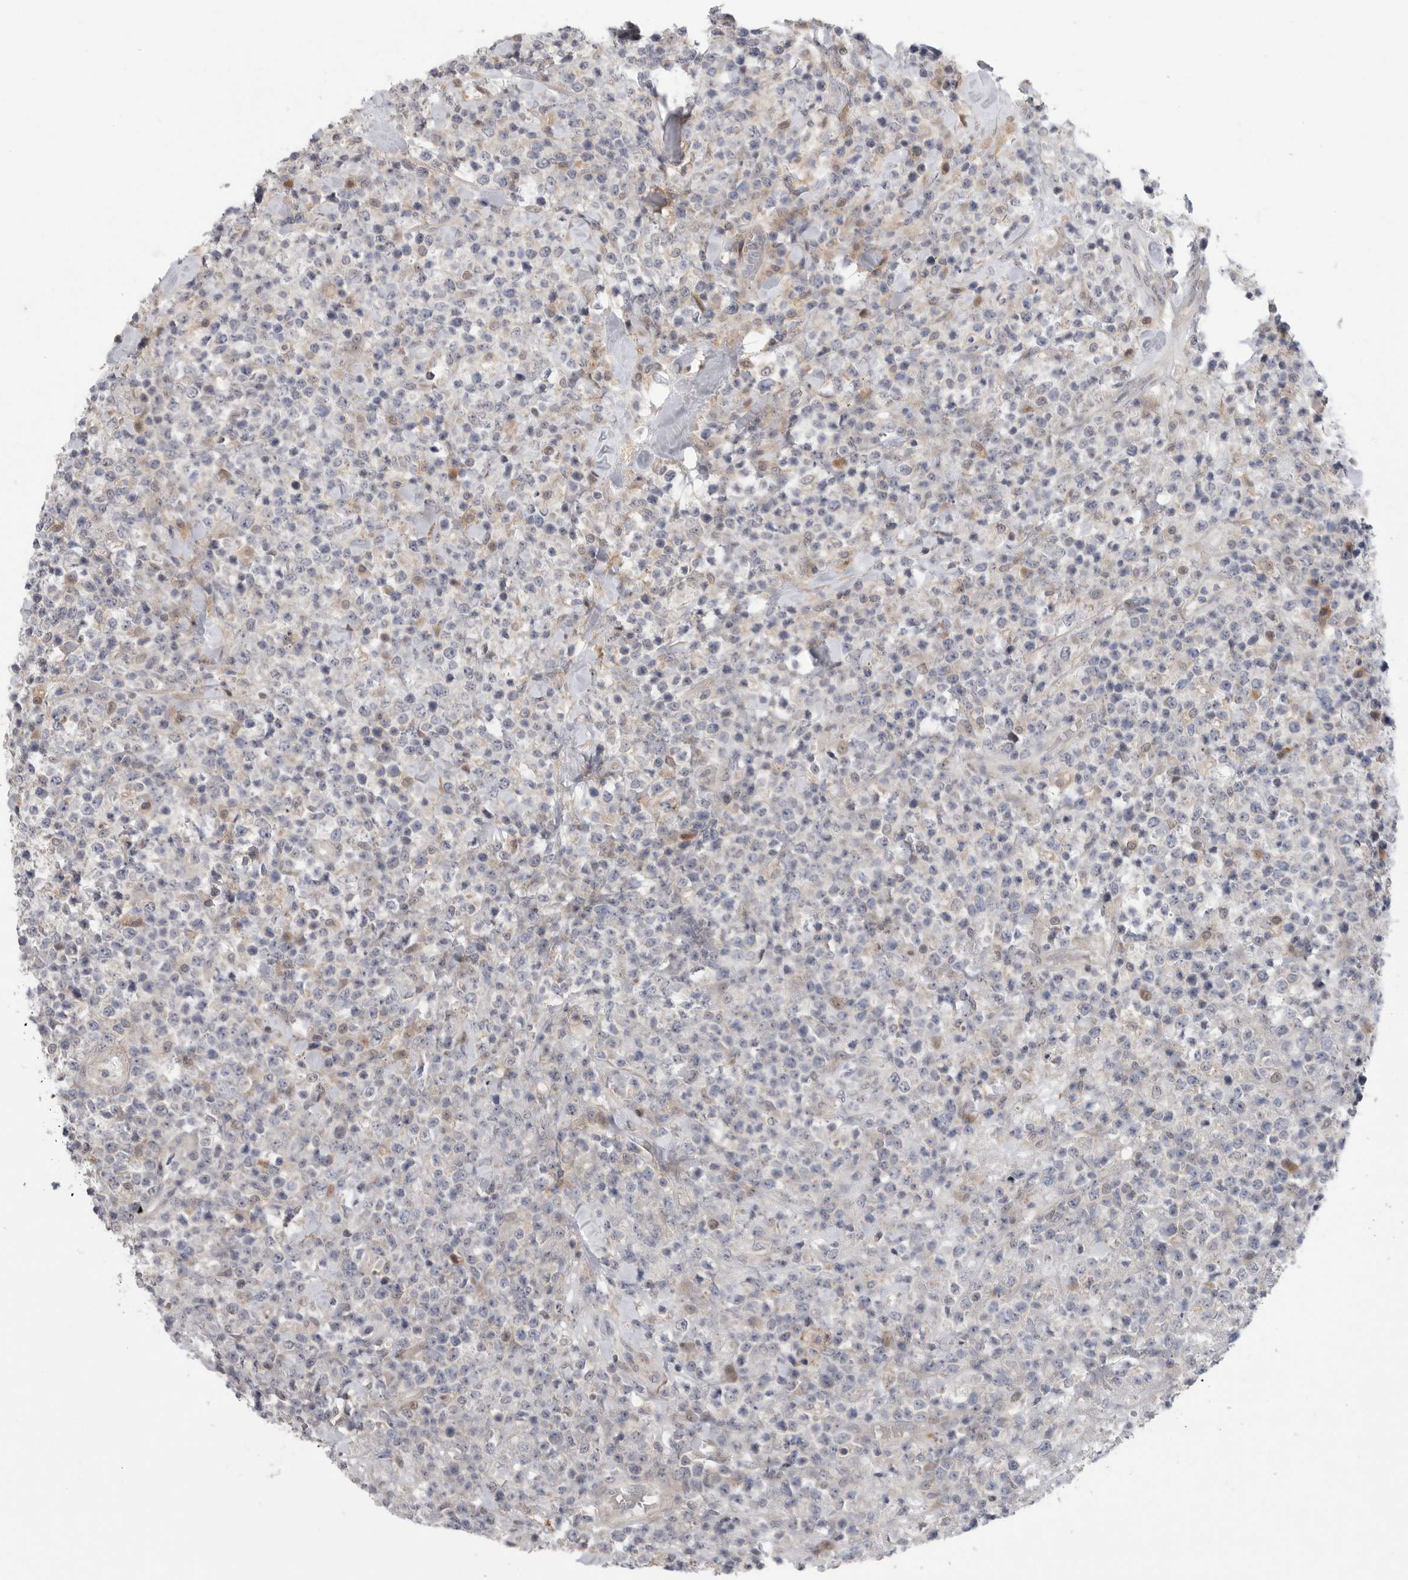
{"staining": {"intensity": "negative", "quantity": "none", "location": "none"}, "tissue": "lymphoma", "cell_type": "Tumor cells", "image_type": "cancer", "snomed": [{"axis": "morphology", "description": "Malignant lymphoma, non-Hodgkin's type, High grade"}, {"axis": "topography", "description": "Colon"}], "caption": "A histopathology image of human lymphoma is negative for staining in tumor cells. (DAB immunohistochemistry (IHC) with hematoxylin counter stain).", "gene": "FBXO43", "patient": {"sex": "female", "age": 53}}